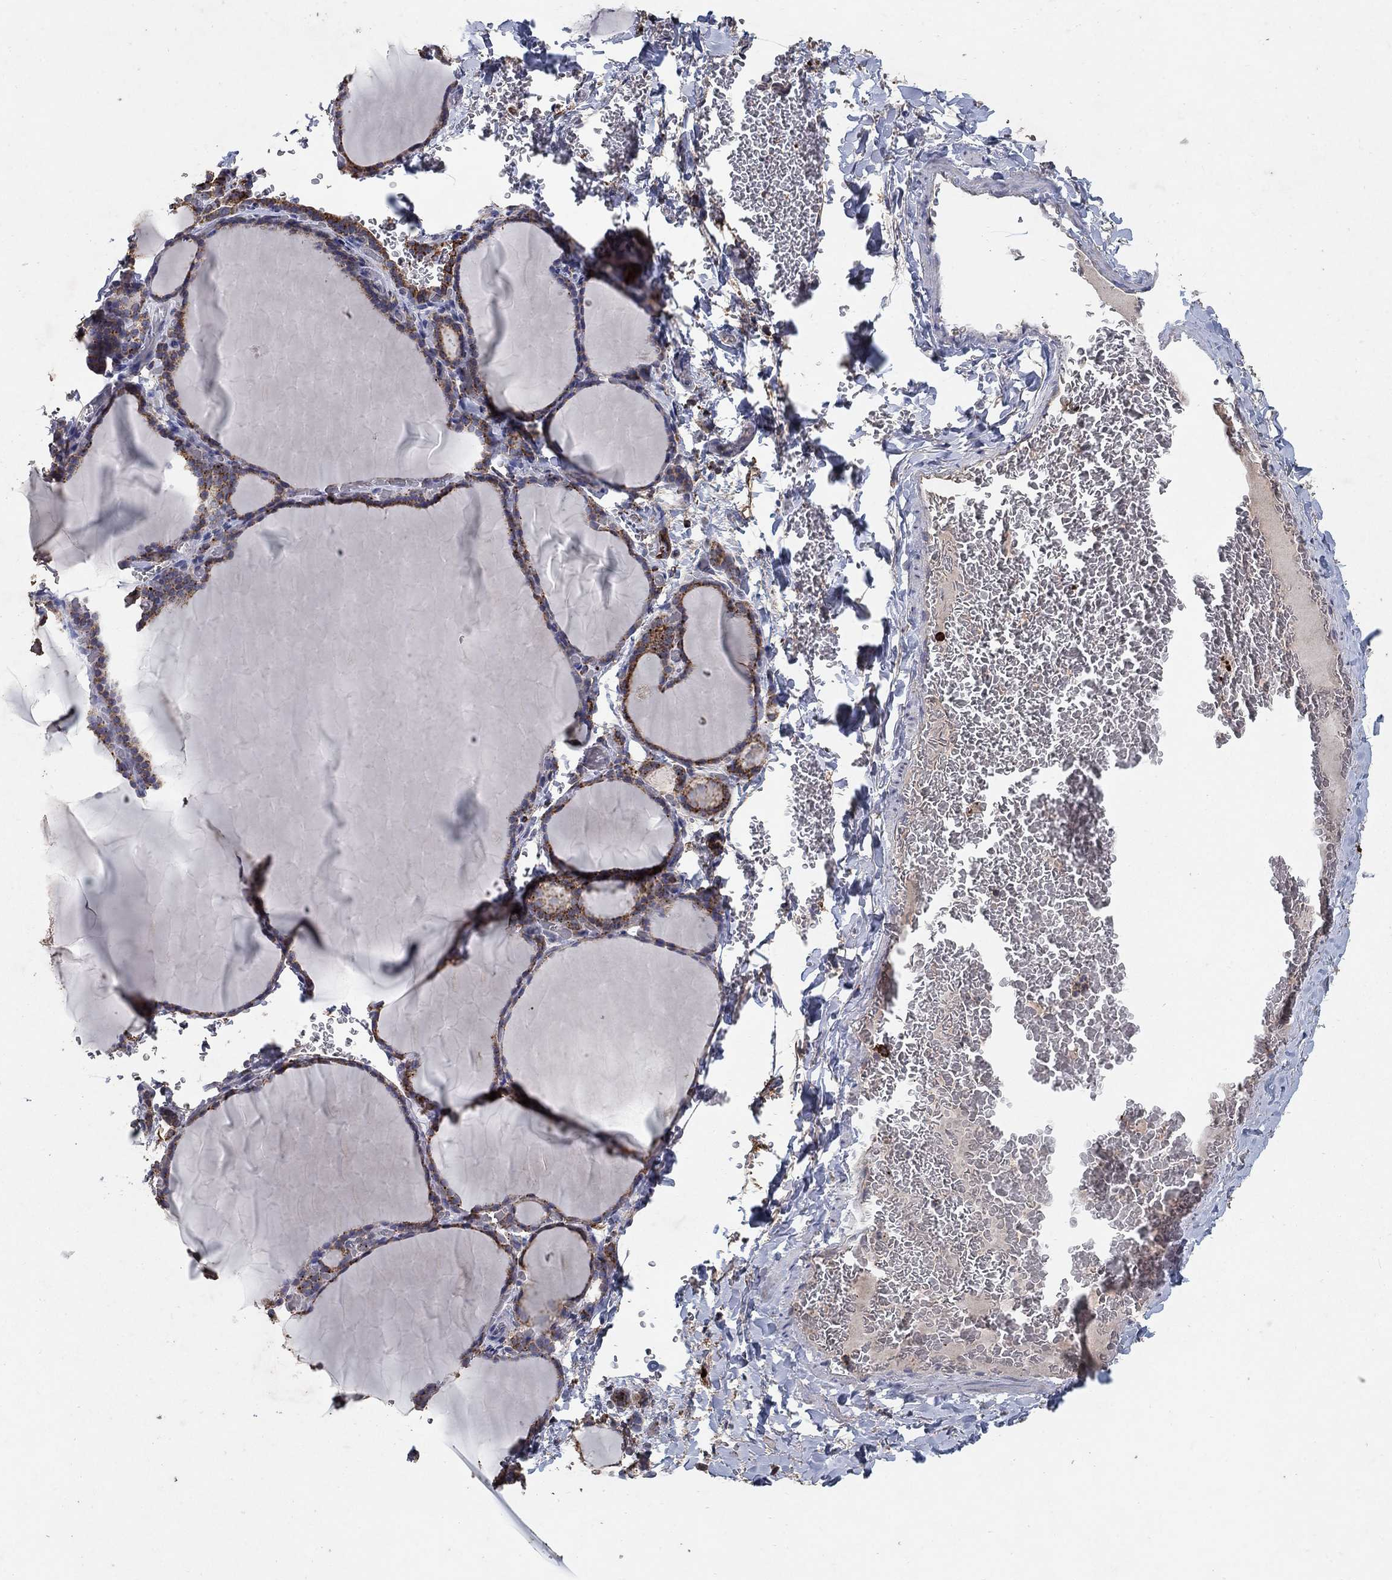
{"staining": {"intensity": "strong", "quantity": ">75%", "location": "cytoplasmic/membranous"}, "tissue": "thyroid gland", "cell_type": "Glandular cells", "image_type": "normal", "snomed": [{"axis": "morphology", "description": "Normal tissue, NOS"}, {"axis": "morphology", "description": "Hyperplasia, NOS"}, {"axis": "topography", "description": "Thyroid gland"}], "caption": "Brown immunohistochemical staining in normal thyroid gland displays strong cytoplasmic/membranous positivity in approximately >75% of glandular cells. (Stains: DAB in brown, nuclei in blue, Microscopy: brightfield microscopy at high magnification).", "gene": "GPSM1", "patient": {"sex": "female", "age": 27}}